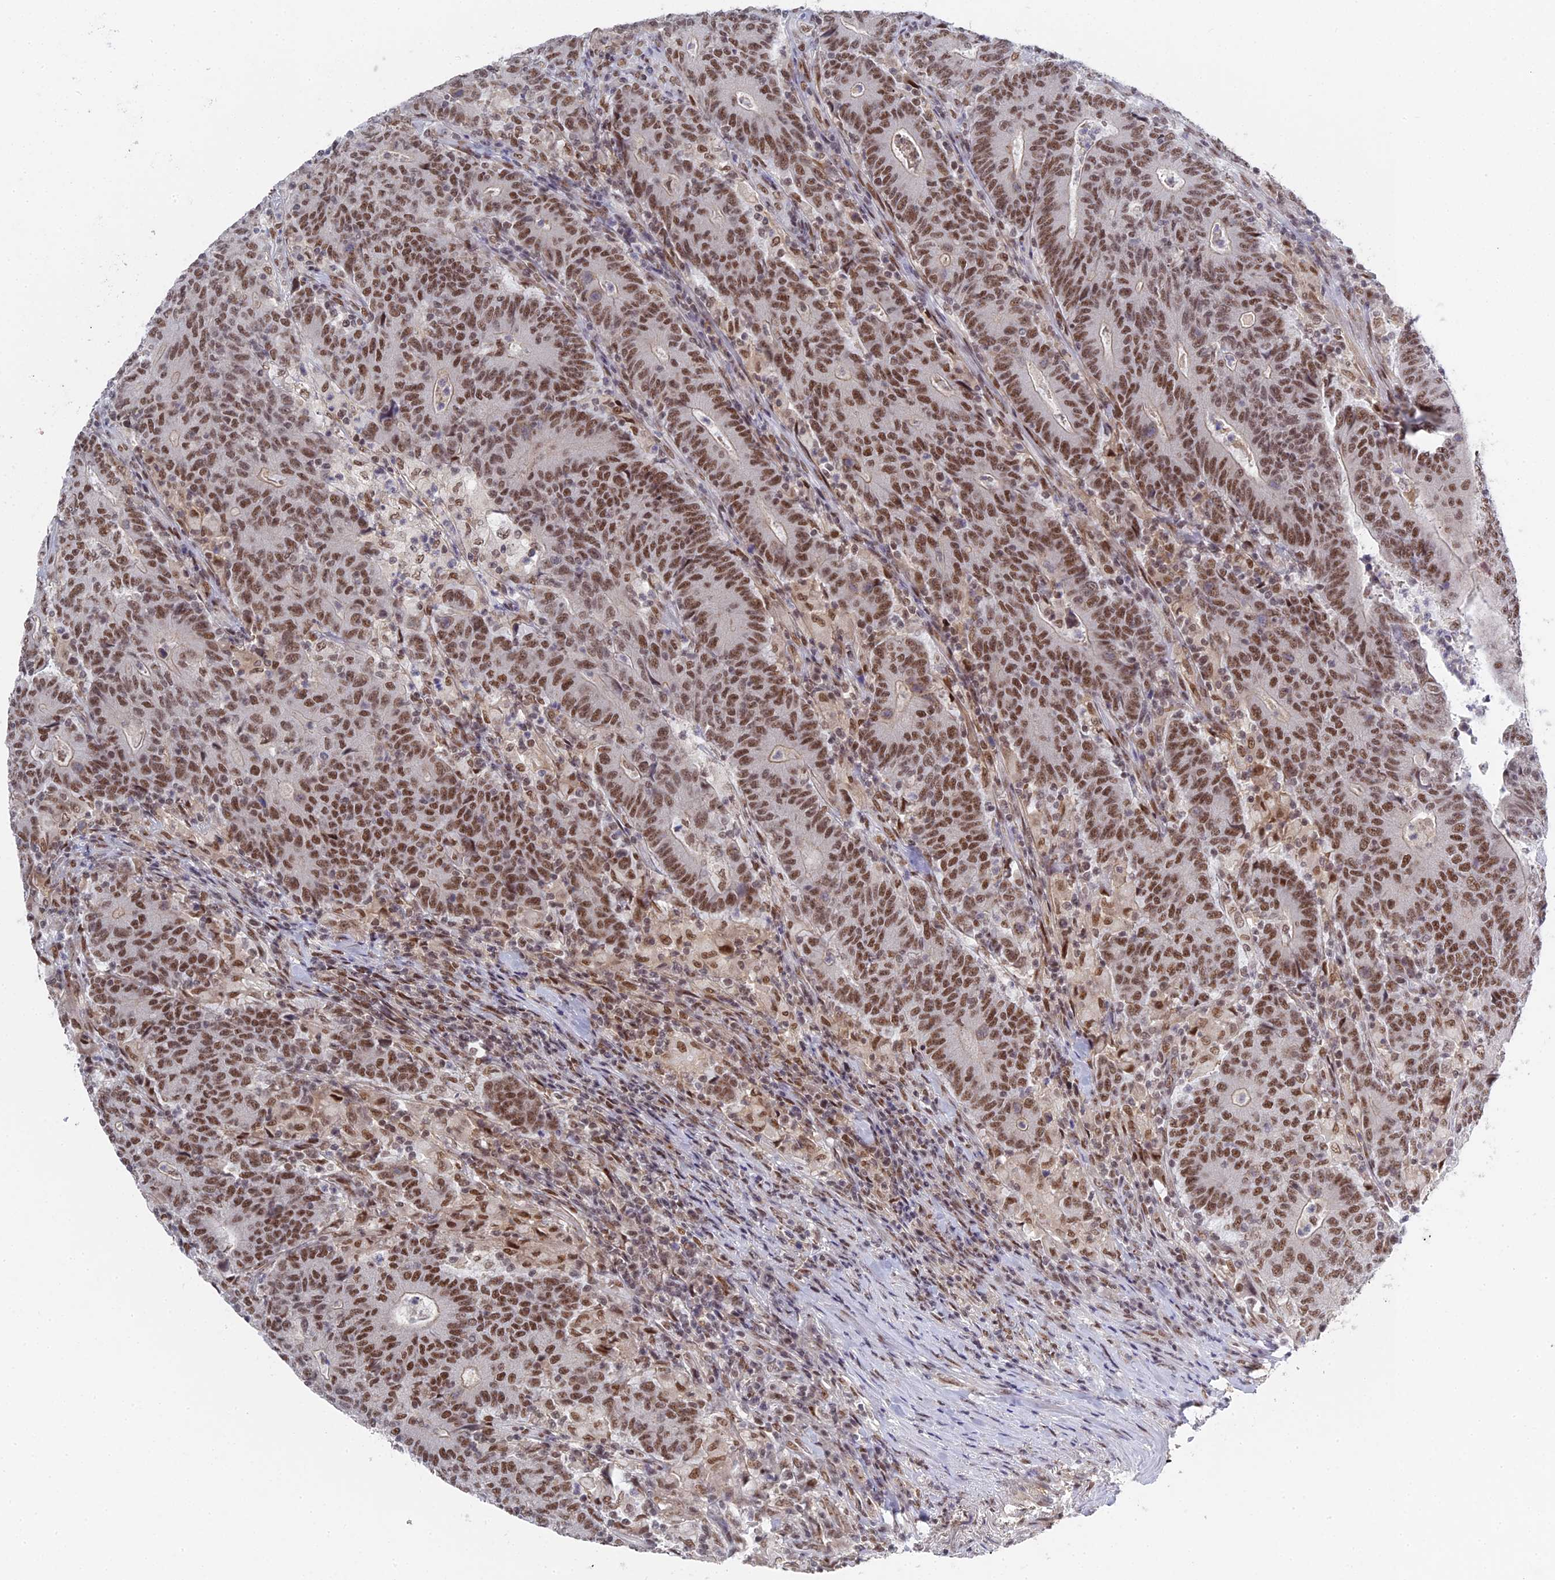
{"staining": {"intensity": "moderate", "quantity": ">75%", "location": "nuclear"}, "tissue": "colorectal cancer", "cell_type": "Tumor cells", "image_type": "cancer", "snomed": [{"axis": "morphology", "description": "Adenocarcinoma, NOS"}, {"axis": "topography", "description": "Colon"}], "caption": "High-power microscopy captured an immunohistochemistry (IHC) micrograph of adenocarcinoma (colorectal), revealing moderate nuclear staining in about >75% of tumor cells. The protein is shown in brown color, while the nuclei are stained blue.", "gene": "CCDC85A", "patient": {"sex": "female", "age": 75}}